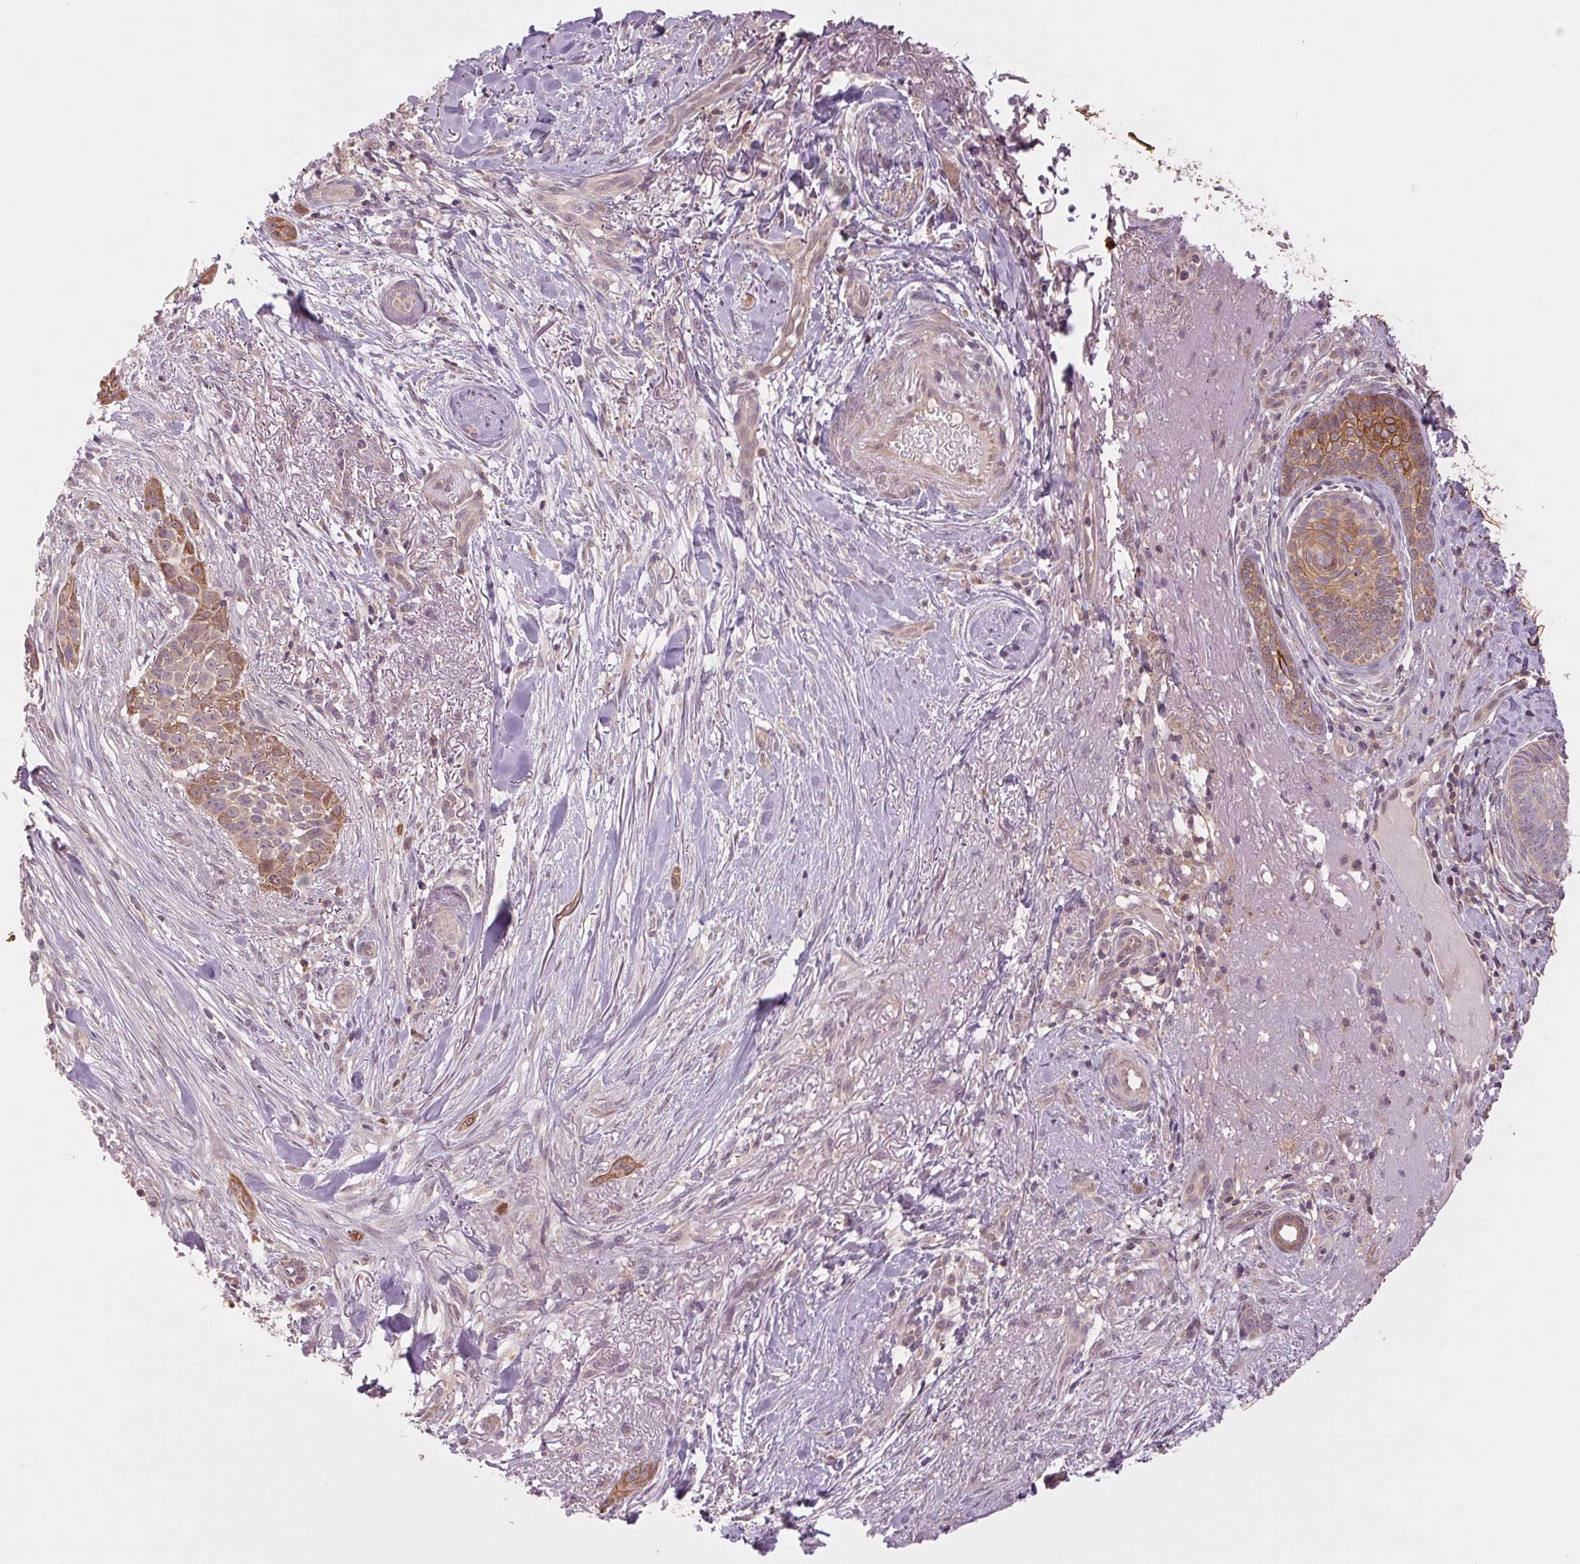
{"staining": {"intensity": "weak", "quantity": ">75%", "location": "cytoplasmic/membranous"}, "tissue": "skin cancer", "cell_type": "Tumor cells", "image_type": "cancer", "snomed": [{"axis": "morphology", "description": "Basal cell carcinoma"}, {"axis": "topography", "description": "Skin"}], "caption": "Skin basal cell carcinoma was stained to show a protein in brown. There is low levels of weak cytoplasmic/membranous positivity in approximately >75% of tumor cells.", "gene": "MAP3K5", "patient": {"sex": "male", "age": 87}}